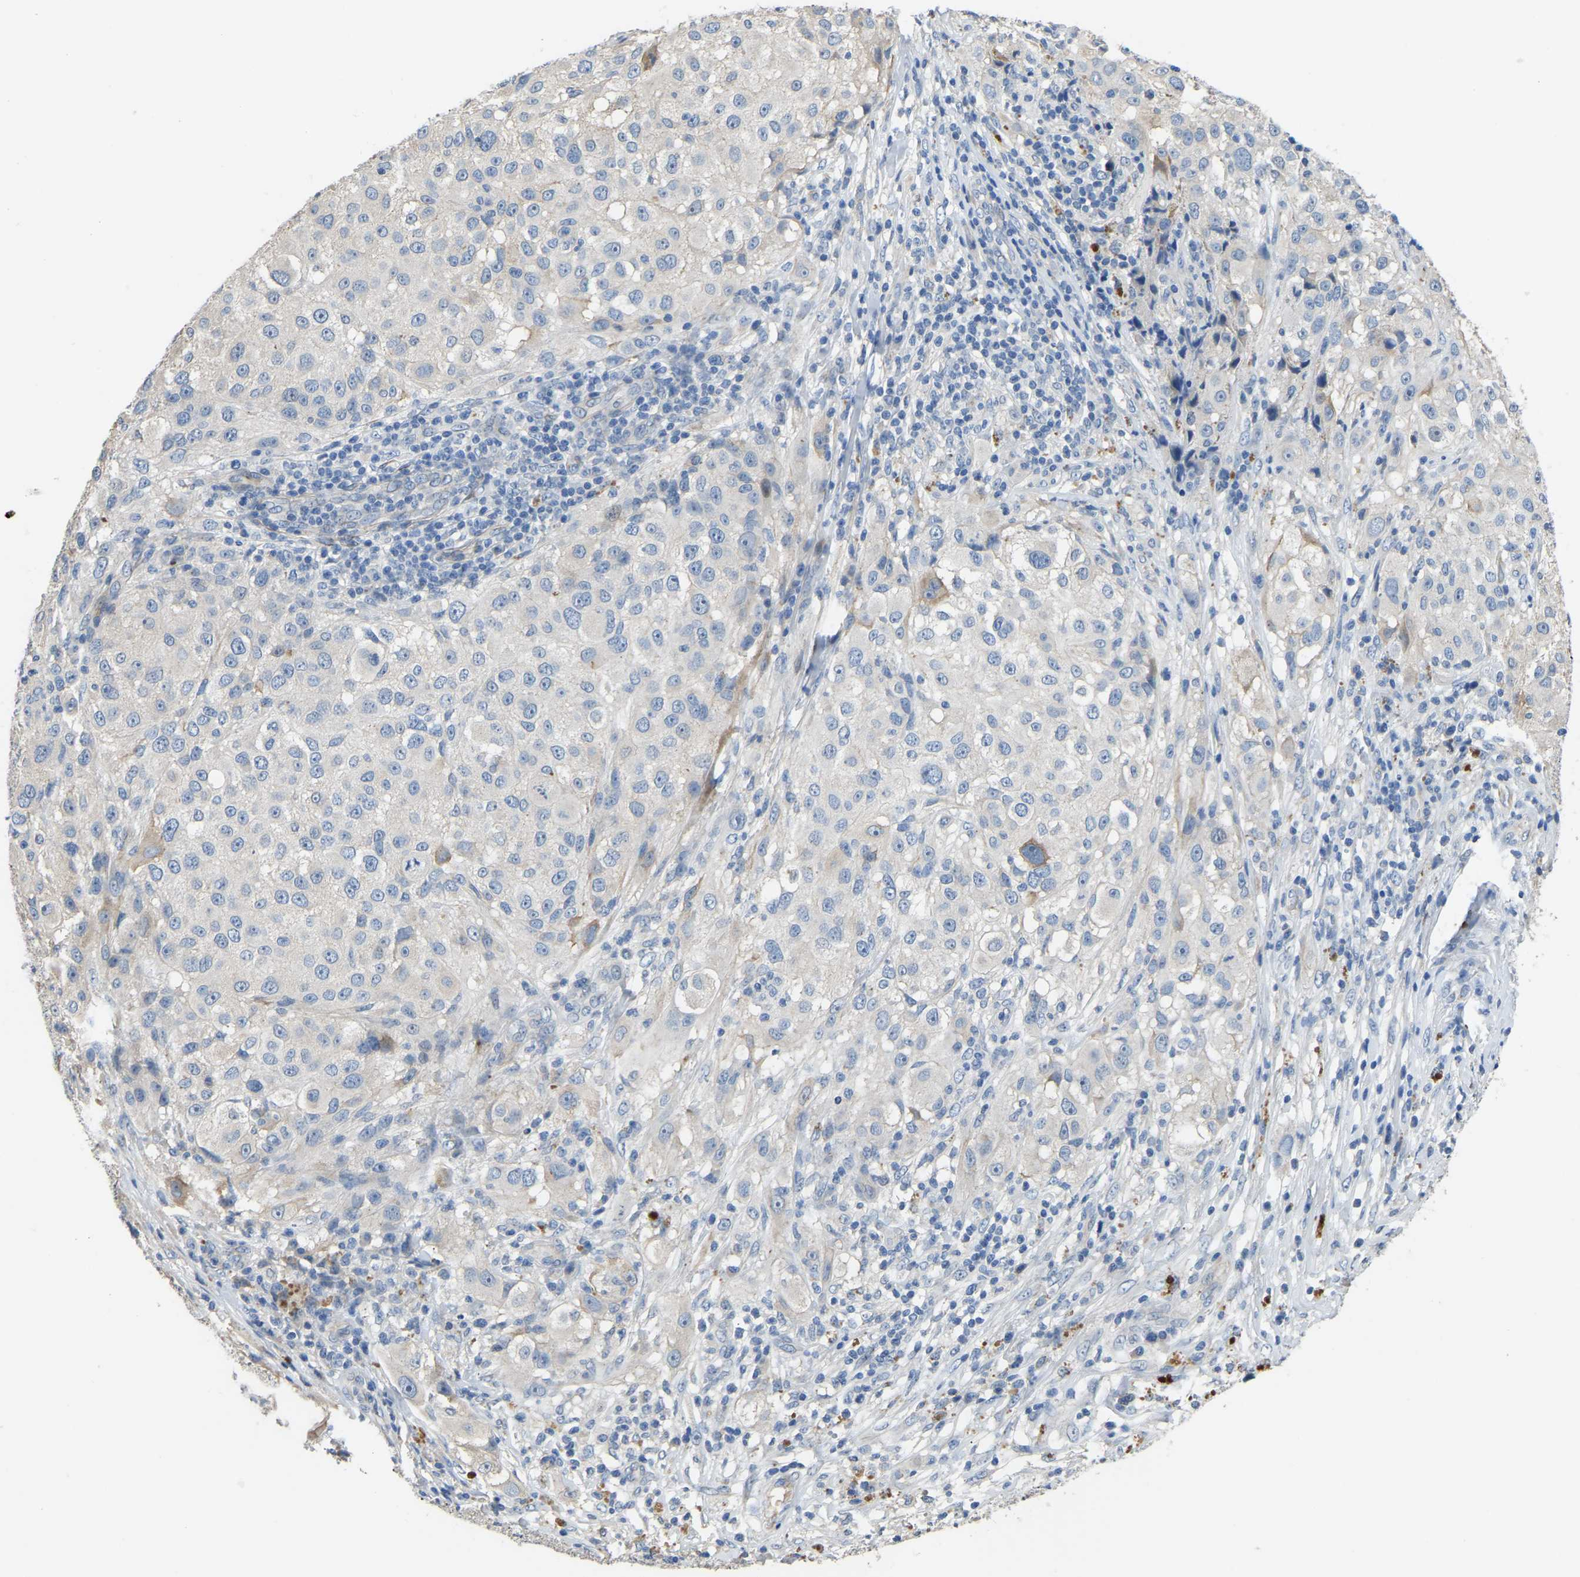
{"staining": {"intensity": "negative", "quantity": "none", "location": "none"}, "tissue": "melanoma", "cell_type": "Tumor cells", "image_type": "cancer", "snomed": [{"axis": "morphology", "description": "Necrosis, NOS"}, {"axis": "morphology", "description": "Malignant melanoma, NOS"}, {"axis": "topography", "description": "Skin"}], "caption": "Tumor cells show no significant protein positivity in malignant melanoma.", "gene": "HIGD2B", "patient": {"sex": "female", "age": 87}}